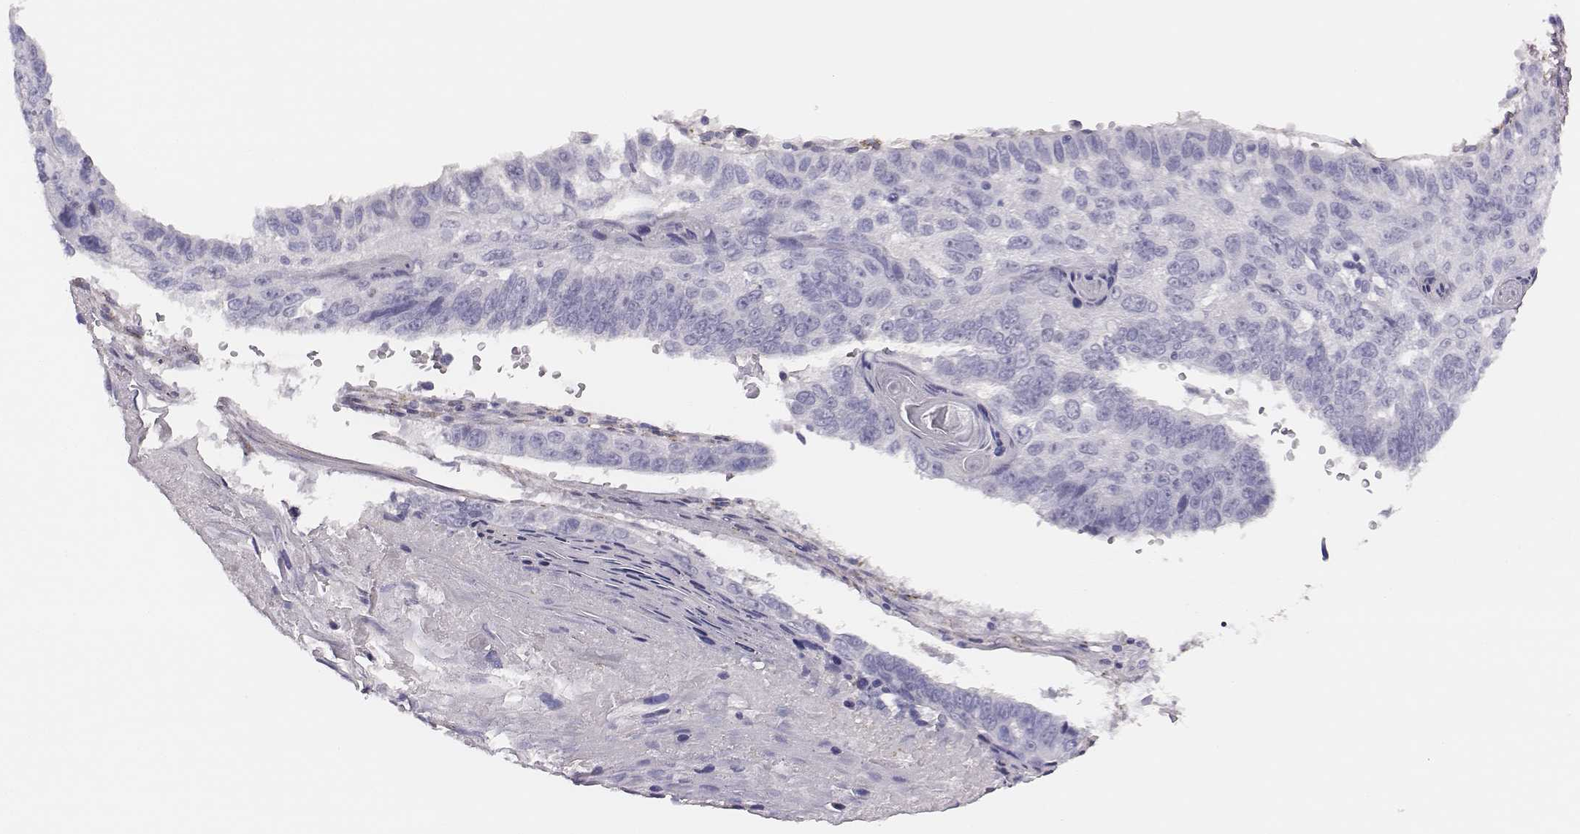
{"staining": {"intensity": "negative", "quantity": "none", "location": "none"}, "tissue": "lung cancer", "cell_type": "Tumor cells", "image_type": "cancer", "snomed": [{"axis": "morphology", "description": "Squamous cell carcinoma, NOS"}, {"axis": "topography", "description": "Lung"}], "caption": "Immunohistochemistry photomicrograph of human lung squamous cell carcinoma stained for a protein (brown), which shows no staining in tumor cells.", "gene": "GUCA1A", "patient": {"sex": "male", "age": 73}}